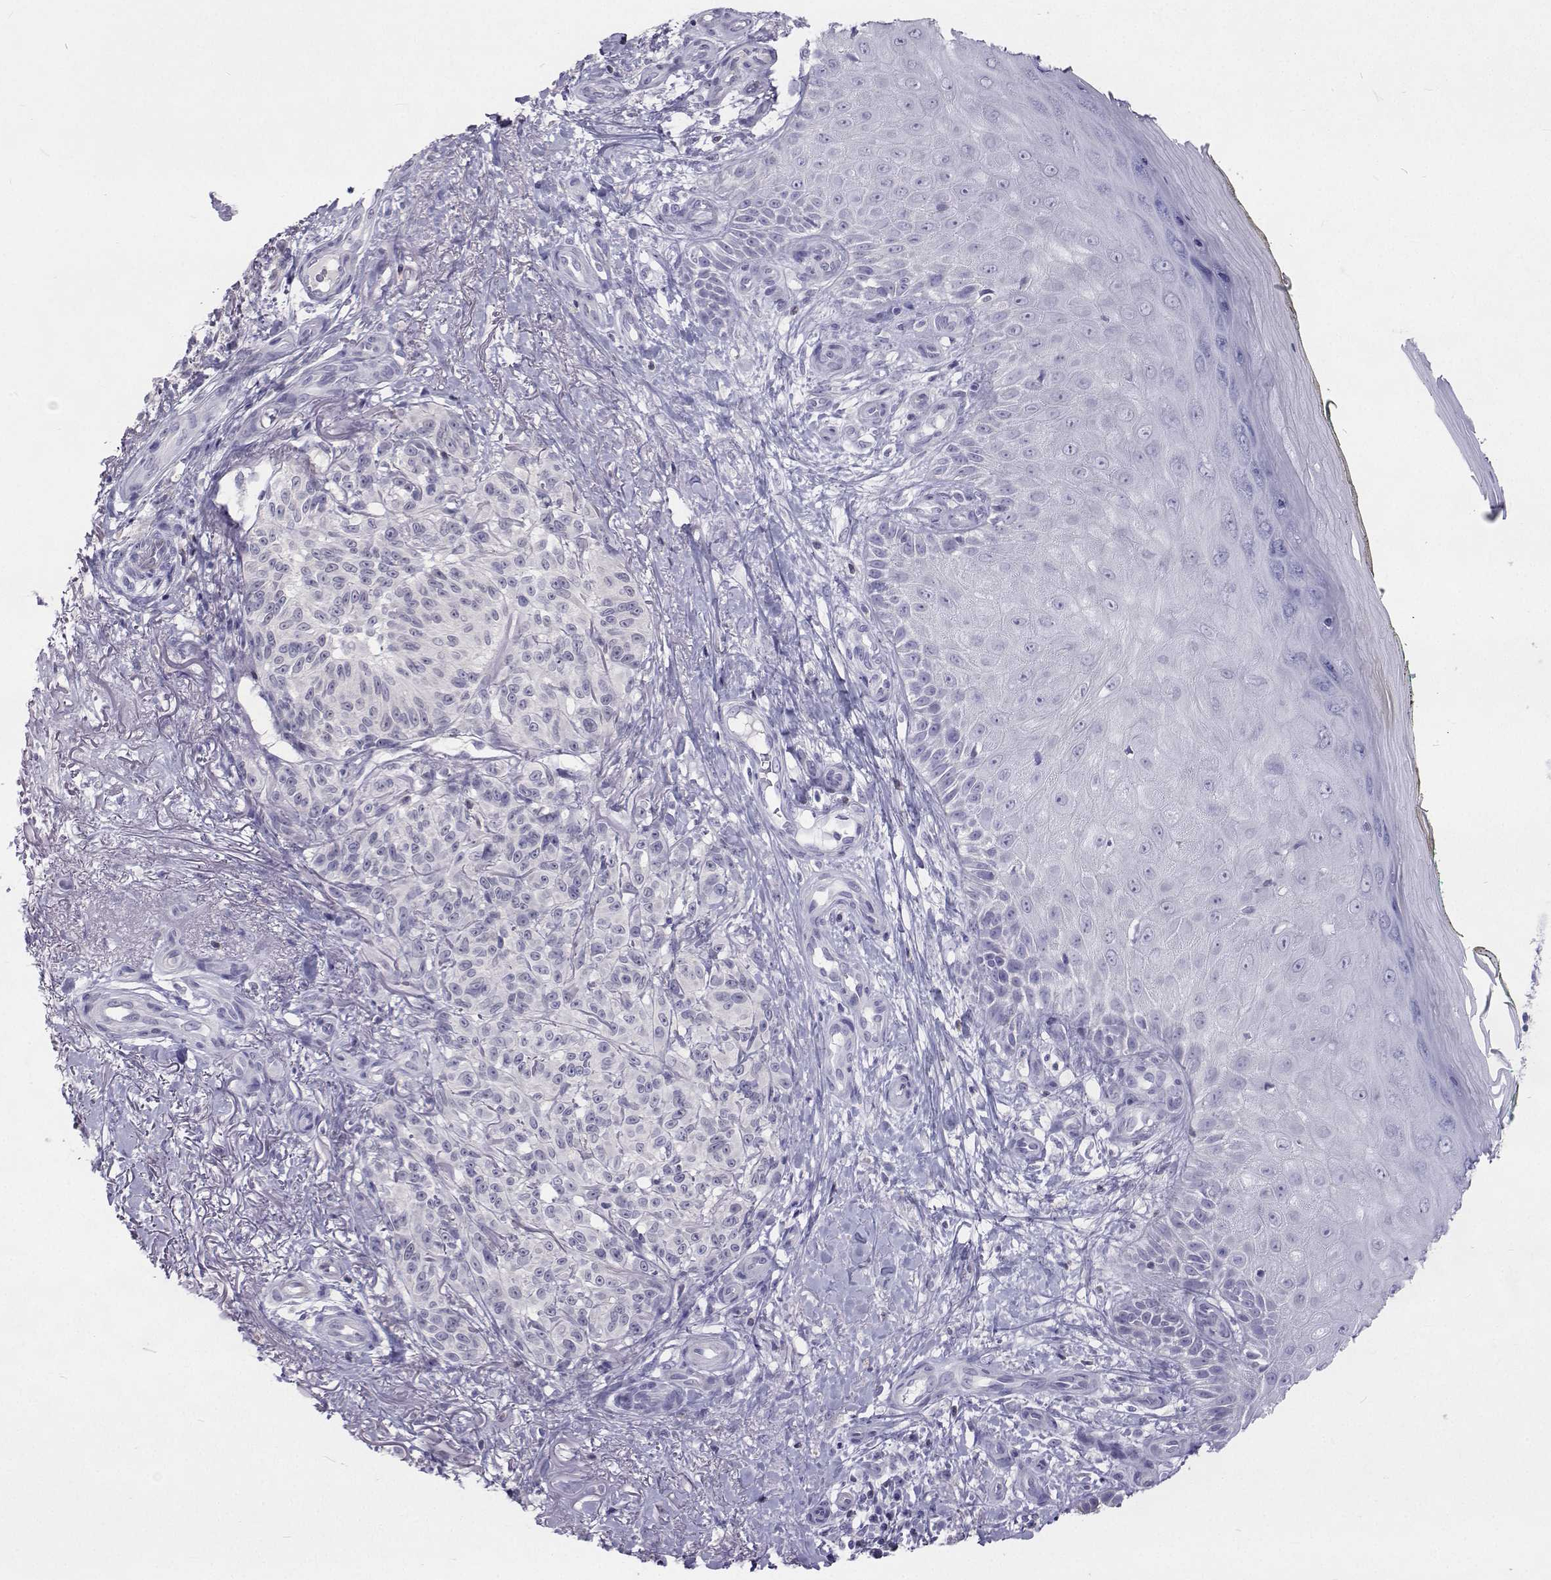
{"staining": {"intensity": "negative", "quantity": "none", "location": "none"}, "tissue": "melanoma", "cell_type": "Tumor cells", "image_type": "cancer", "snomed": [{"axis": "morphology", "description": "Malignant melanoma, NOS"}, {"axis": "topography", "description": "Skin"}], "caption": "The micrograph exhibits no staining of tumor cells in malignant melanoma. The staining is performed using DAB (3,3'-diaminobenzidine) brown chromogen with nuclei counter-stained in using hematoxylin.", "gene": "GALM", "patient": {"sex": "female", "age": 85}}